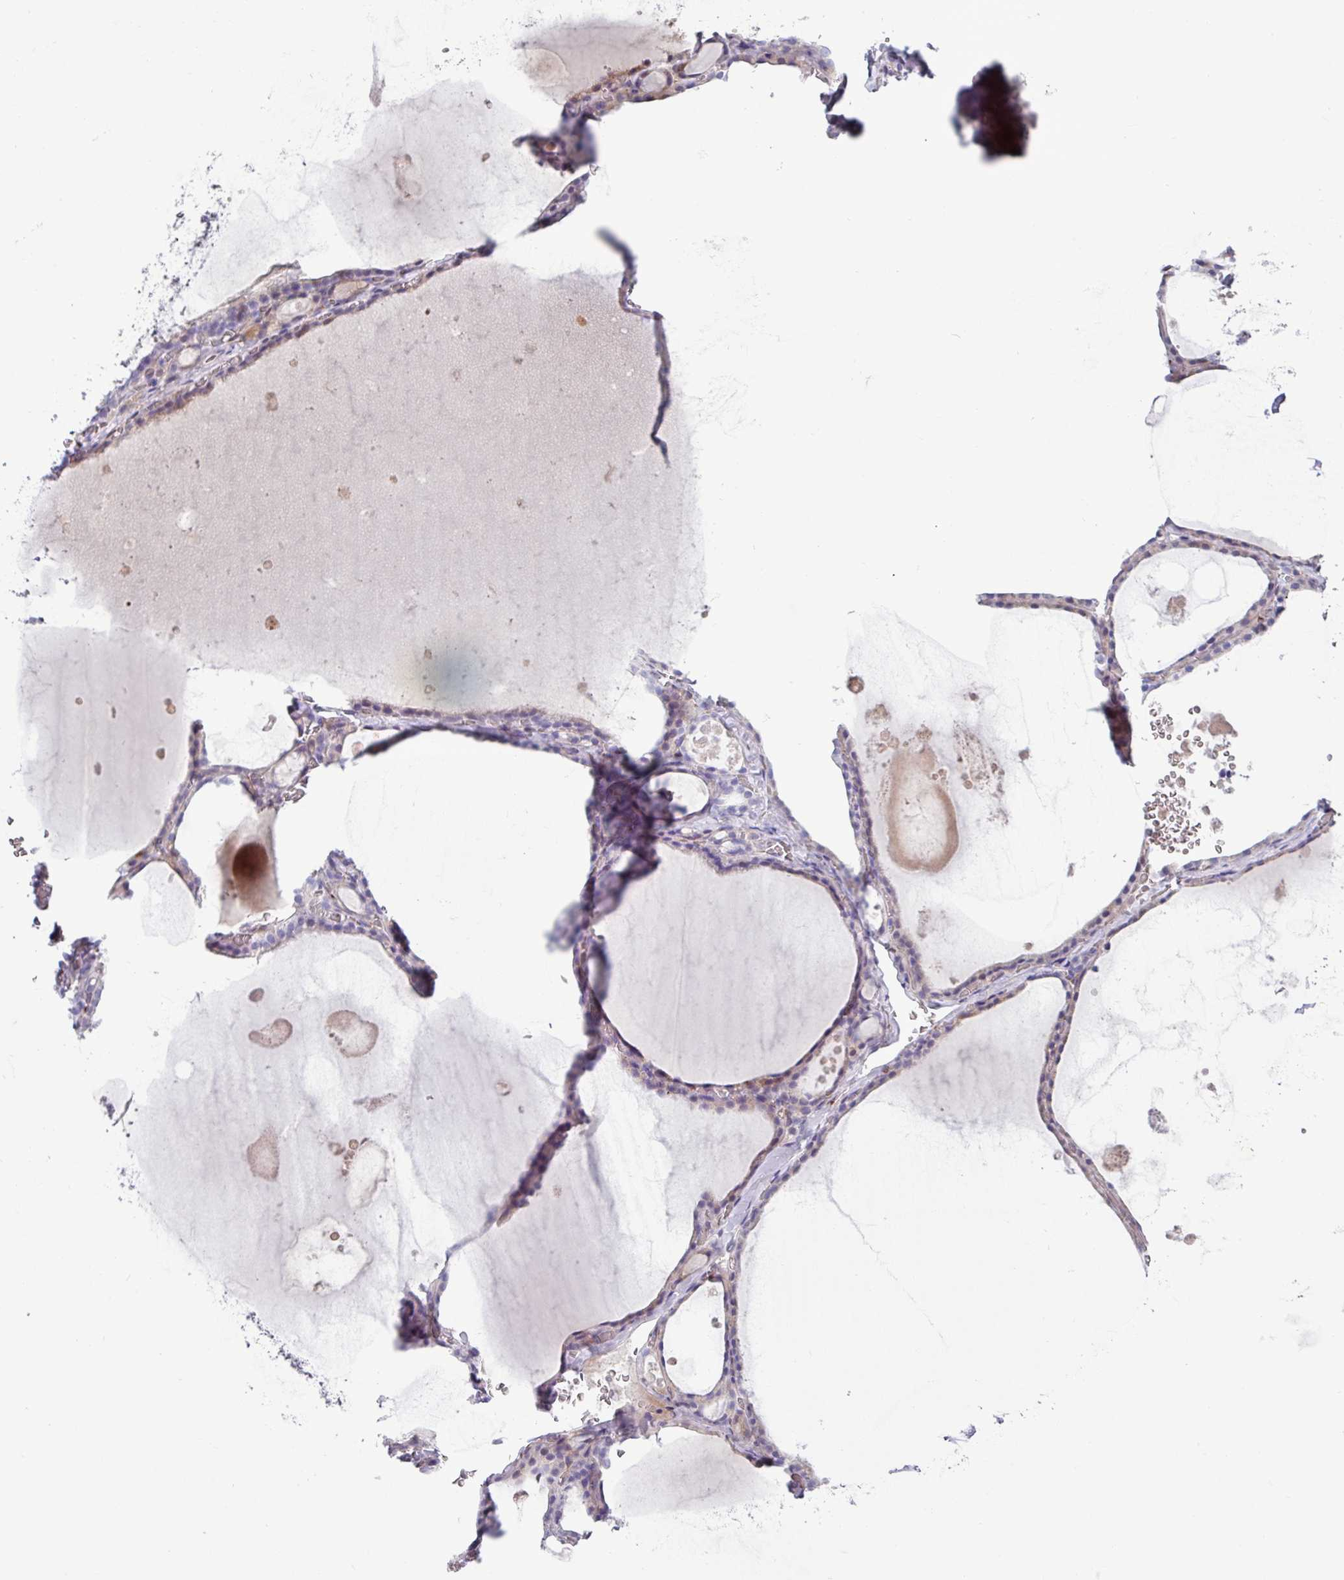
{"staining": {"intensity": "weak", "quantity": "25%-75%", "location": "cytoplasmic/membranous"}, "tissue": "thyroid gland", "cell_type": "Glandular cells", "image_type": "normal", "snomed": [{"axis": "morphology", "description": "Normal tissue, NOS"}, {"axis": "topography", "description": "Thyroid gland"}], "caption": "High-power microscopy captured an immunohistochemistry (IHC) photomicrograph of unremarkable thyroid gland, revealing weak cytoplasmic/membranous expression in approximately 25%-75% of glandular cells.", "gene": "PPP1R35", "patient": {"sex": "male", "age": 56}}